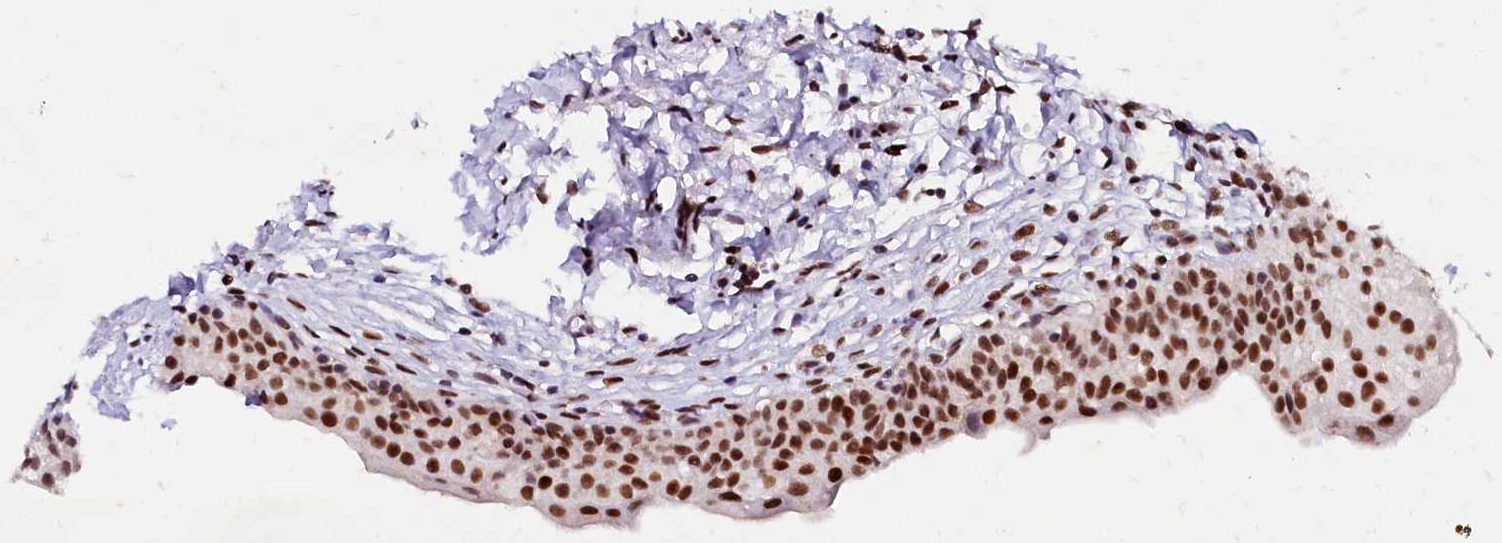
{"staining": {"intensity": "strong", "quantity": ">75%", "location": "nuclear"}, "tissue": "urinary bladder", "cell_type": "Urothelial cells", "image_type": "normal", "snomed": [{"axis": "morphology", "description": "Normal tissue, NOS"}, {"axis": "topography", "description": "Urinary bladder"}], "caption": "The histopathology image exhibits a brown stain indicating the presence of a protein in the nuclear of urothelial cells in urinary bladder.", "gene": "CPSF7", "patient": {"sex": "male", "age": 55}}